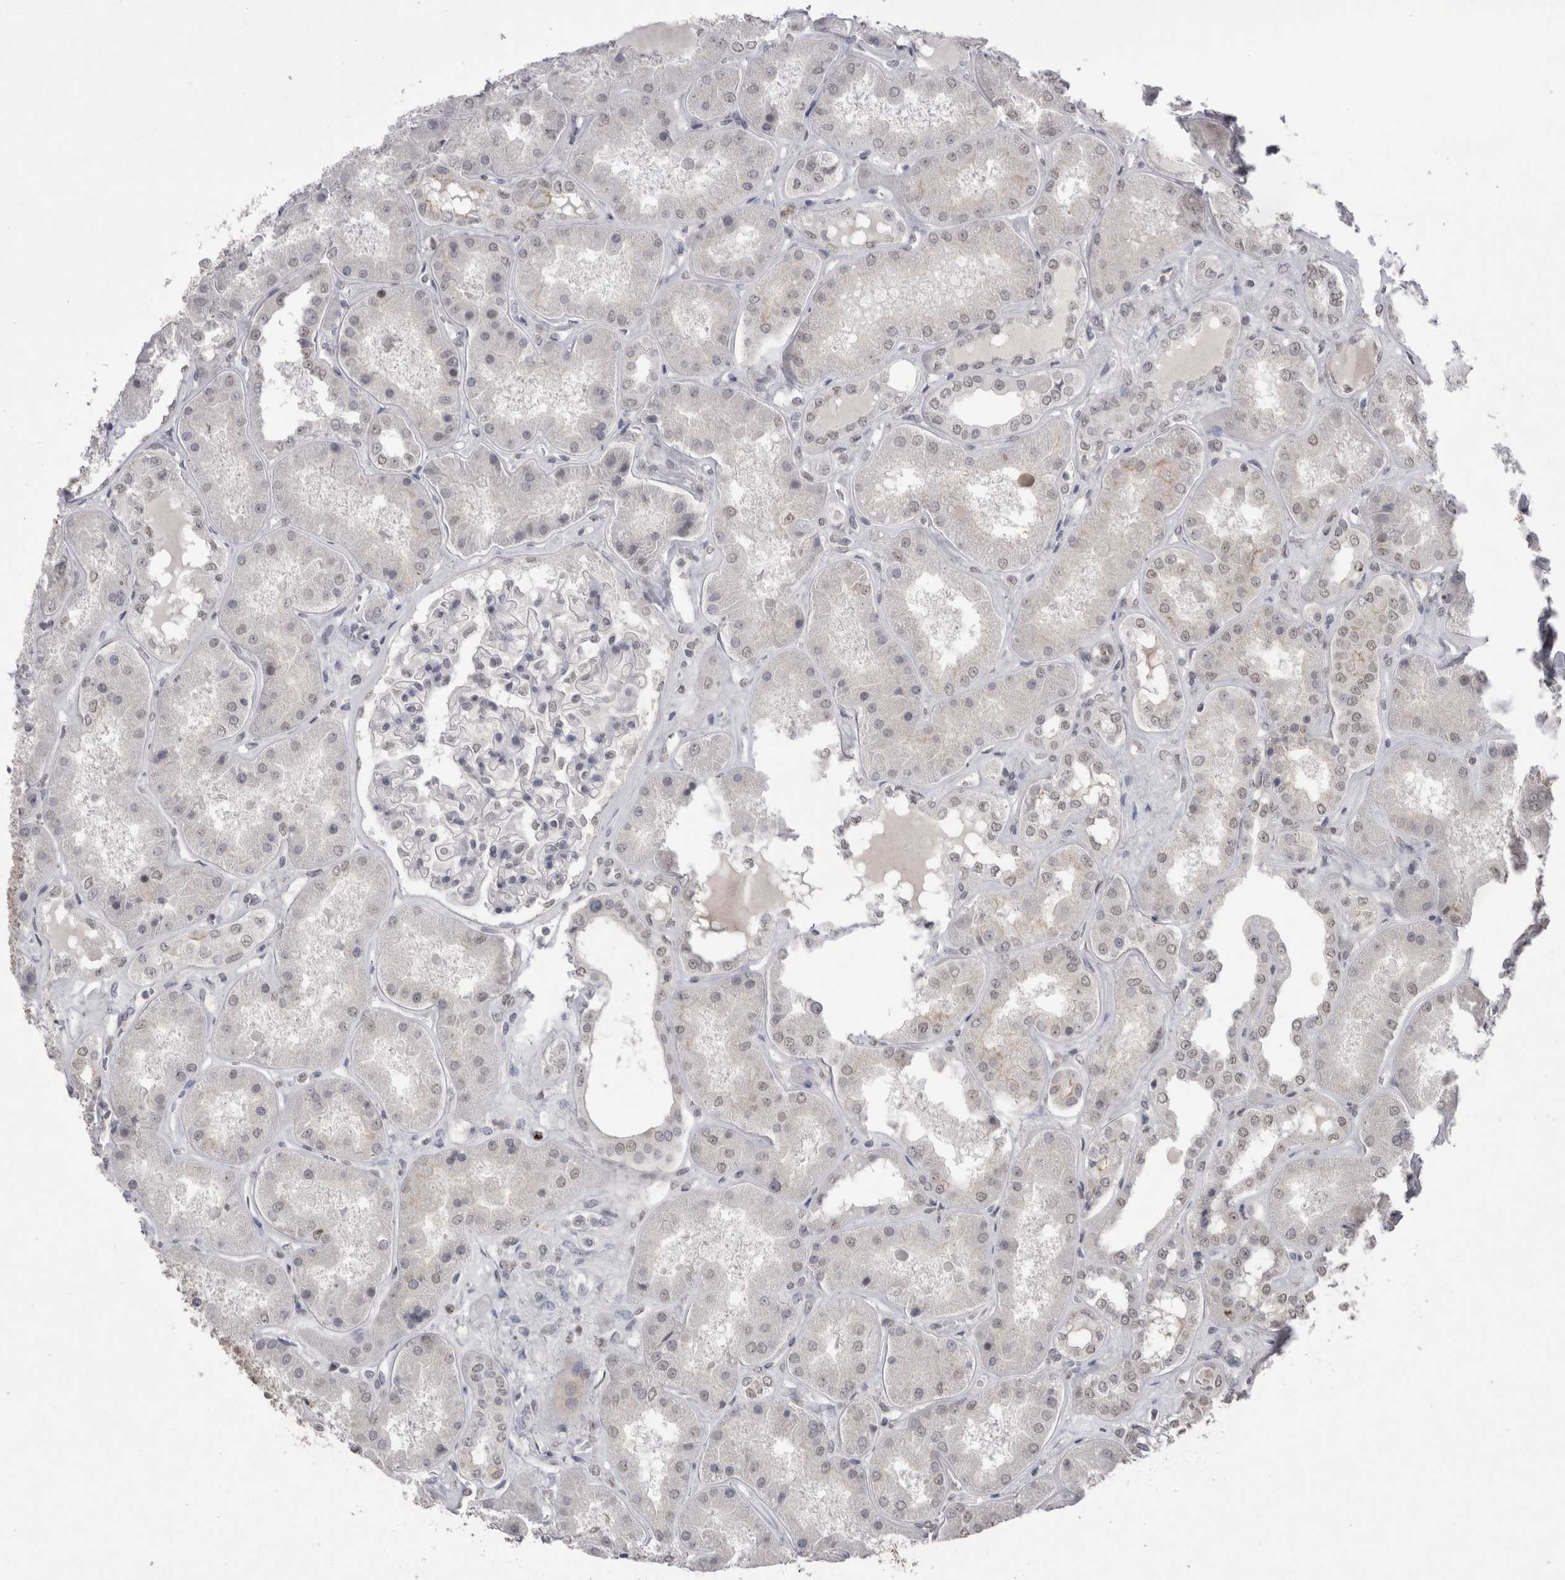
{"staining": {"intensity": "weak", "quantity": "<25%", "location": "nuclear"}, "tissue": "kidney", "cell_type": "Cells in glomeruli", "image_type": "normal", "snomed": [{"axis": "morphology", "description": "Normal tissue, NOS"}, {"axis": "topography", "description": "Kidney"}], "caption": "Immunohistochemistry (IHC) micrograph of unremarkable kidney: human kidney stained with DAB reveals no significant protein expression in cells in glomeruli. The staining was performed using DAB (3,3'-diaminobenzidine) to visualize the protein expression in brown, while the nuclei were stained in blue with hematoxylin (Magnification: 20x).", "gene": "DDX4", "patient": {"sex": "female", "age": 56}}